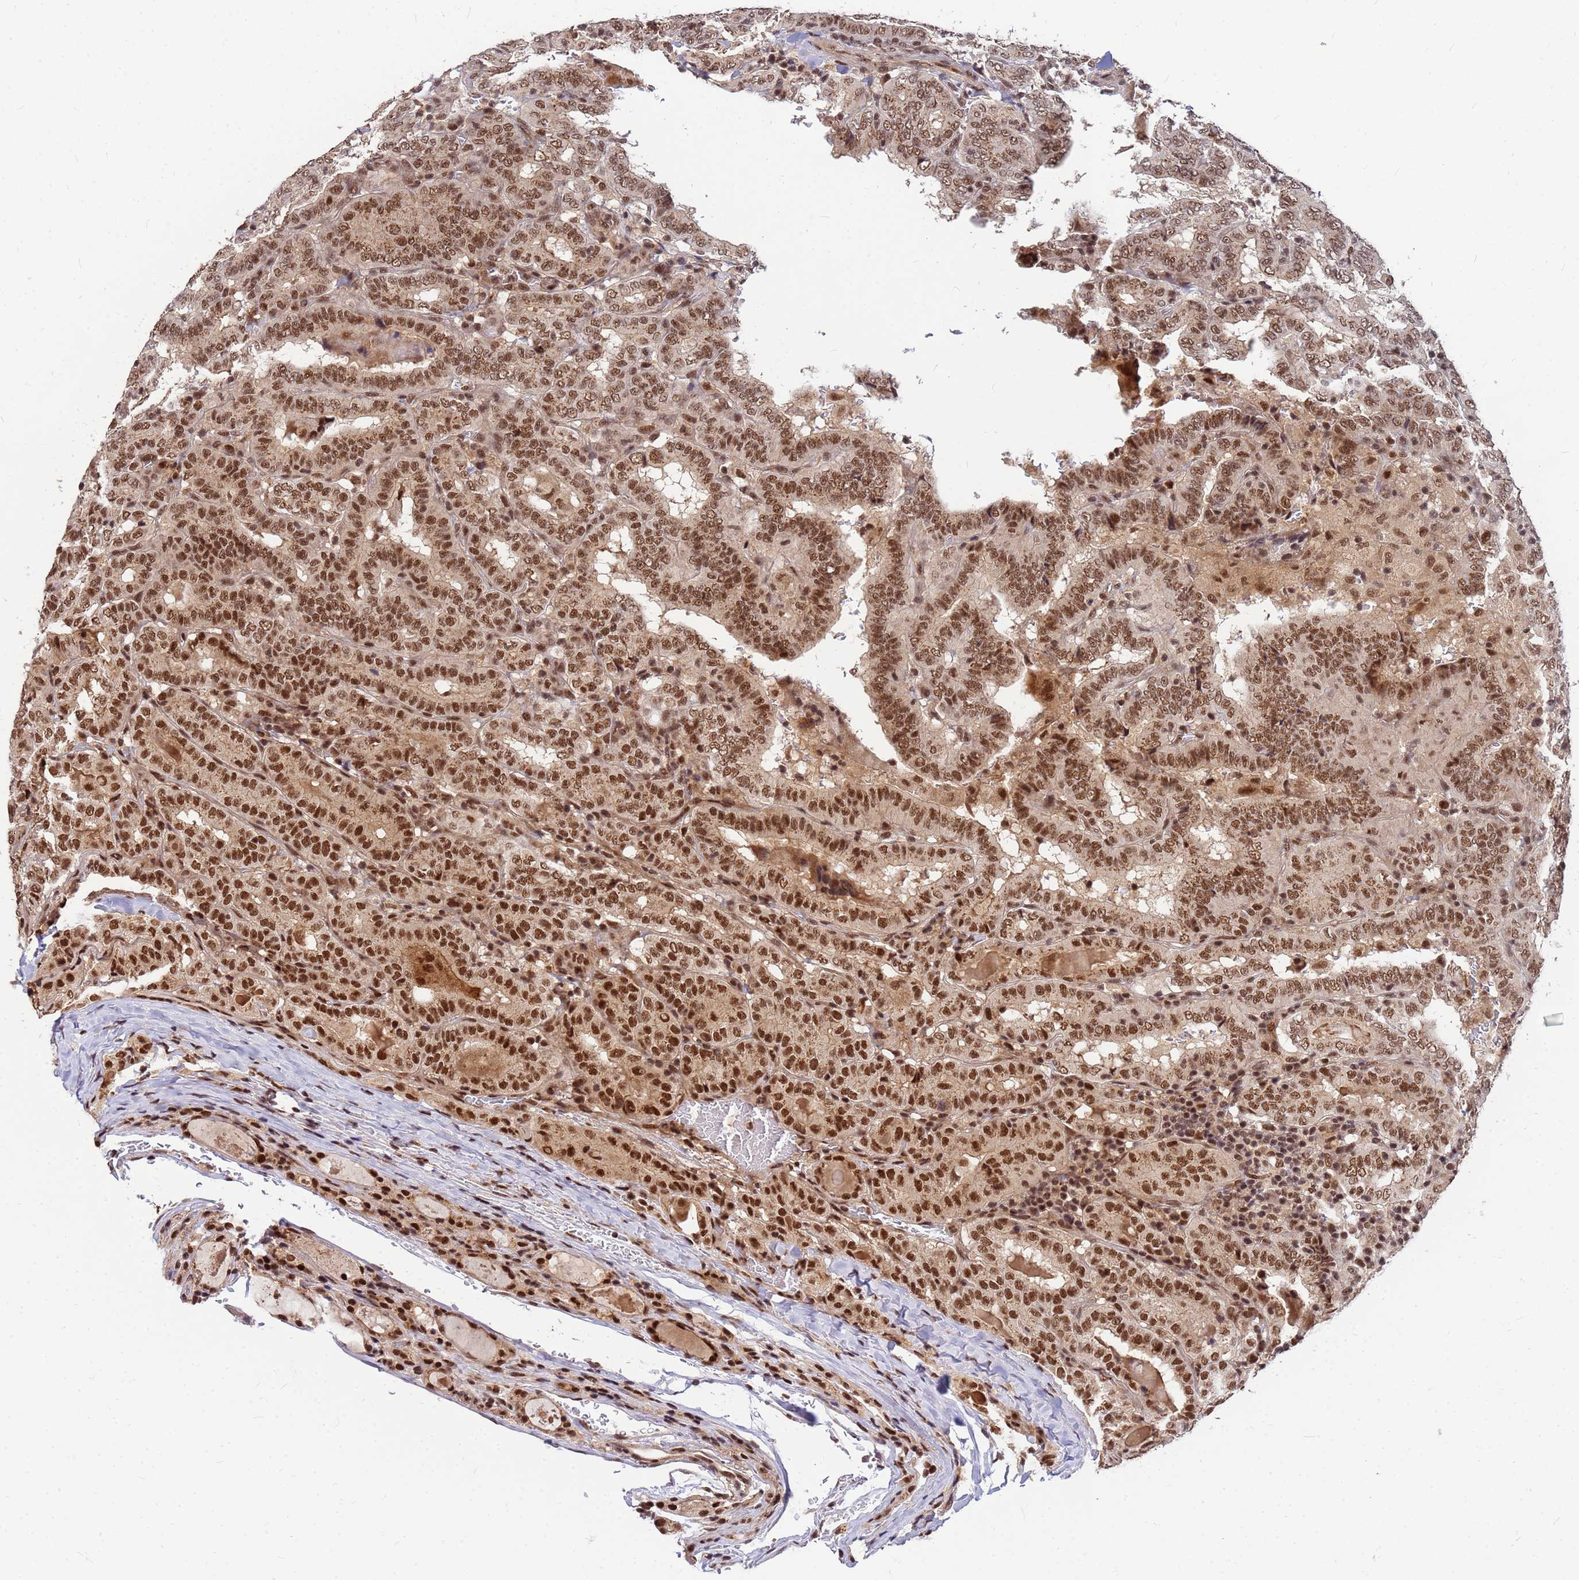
{"staining": {"intensity": "strong", "quantity": ">75%", "location": "cytoplasmic/membranous,nuclear"}, "tissue": "thyroid cancer", "cell_type": "Tumor cells", "image_type": "cancer", "snomed": [{"axis": "morphology", "description": "Papillary adenocarcinoma, NOS"}, {"axis": "topography", "description": "Thyroid gland"}], "caption": "IHC micrograph of neoplastic tissue: human papillary adenocarcinoma (thyroid) stained using IHC demonstrates high levels of strong protein expression localized specifically in the cytoplasmic/membranous and nuclear of tumor cells, appearing as a cytoplasmic/membranous and nuclear brown color.", "gene": "NCBP2", "patient": {"sex": "female", "age": 72}}